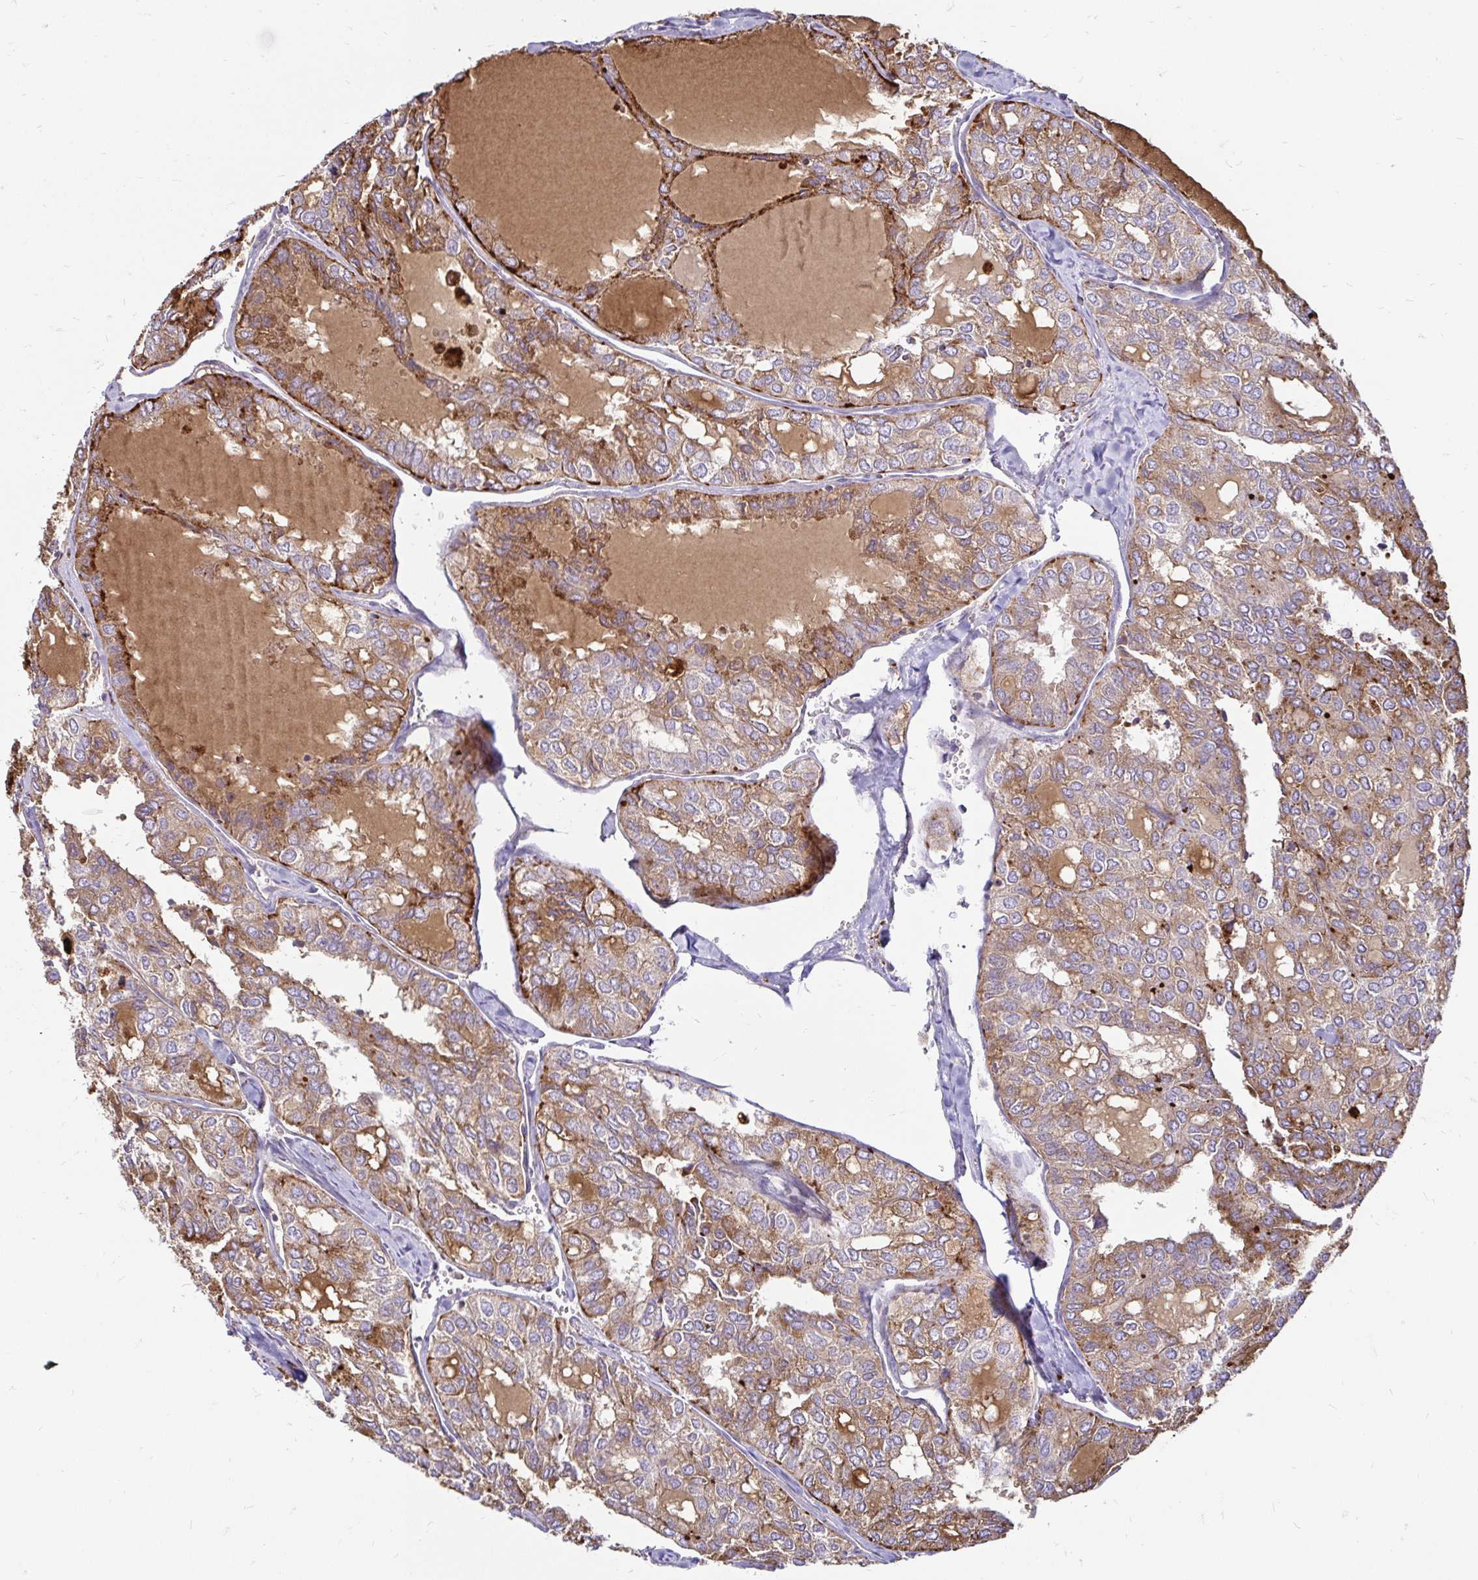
{"staining": {"intensity": "strong", "quantity": "25%-75%", "location": "cytoplasmic/membranous"}, "tissue": "thyroid cancer", "cell_type": "Tumor cells", "image_type": "cancer", "snomed": [{"axis": "morphology", "description": "Follicular adenoma carcinoma, NOS"}, {"axis": "topography", "description": "Thyroid gland"}], "caption": "Immunohistochemistry staining of thyroid cancer, which exhibits high levels of strong cytoplasmic/membranous expression in about 25%-75% of tumor cells indicating strong cytoplasmic/membranous protein expression. The staining was performed using DAB (brown) for protein detection and nuclei were counterstained in hematoxylin (blue).", "gene": "FUCA1", "patient": {"sex": "male", "age": 75}}